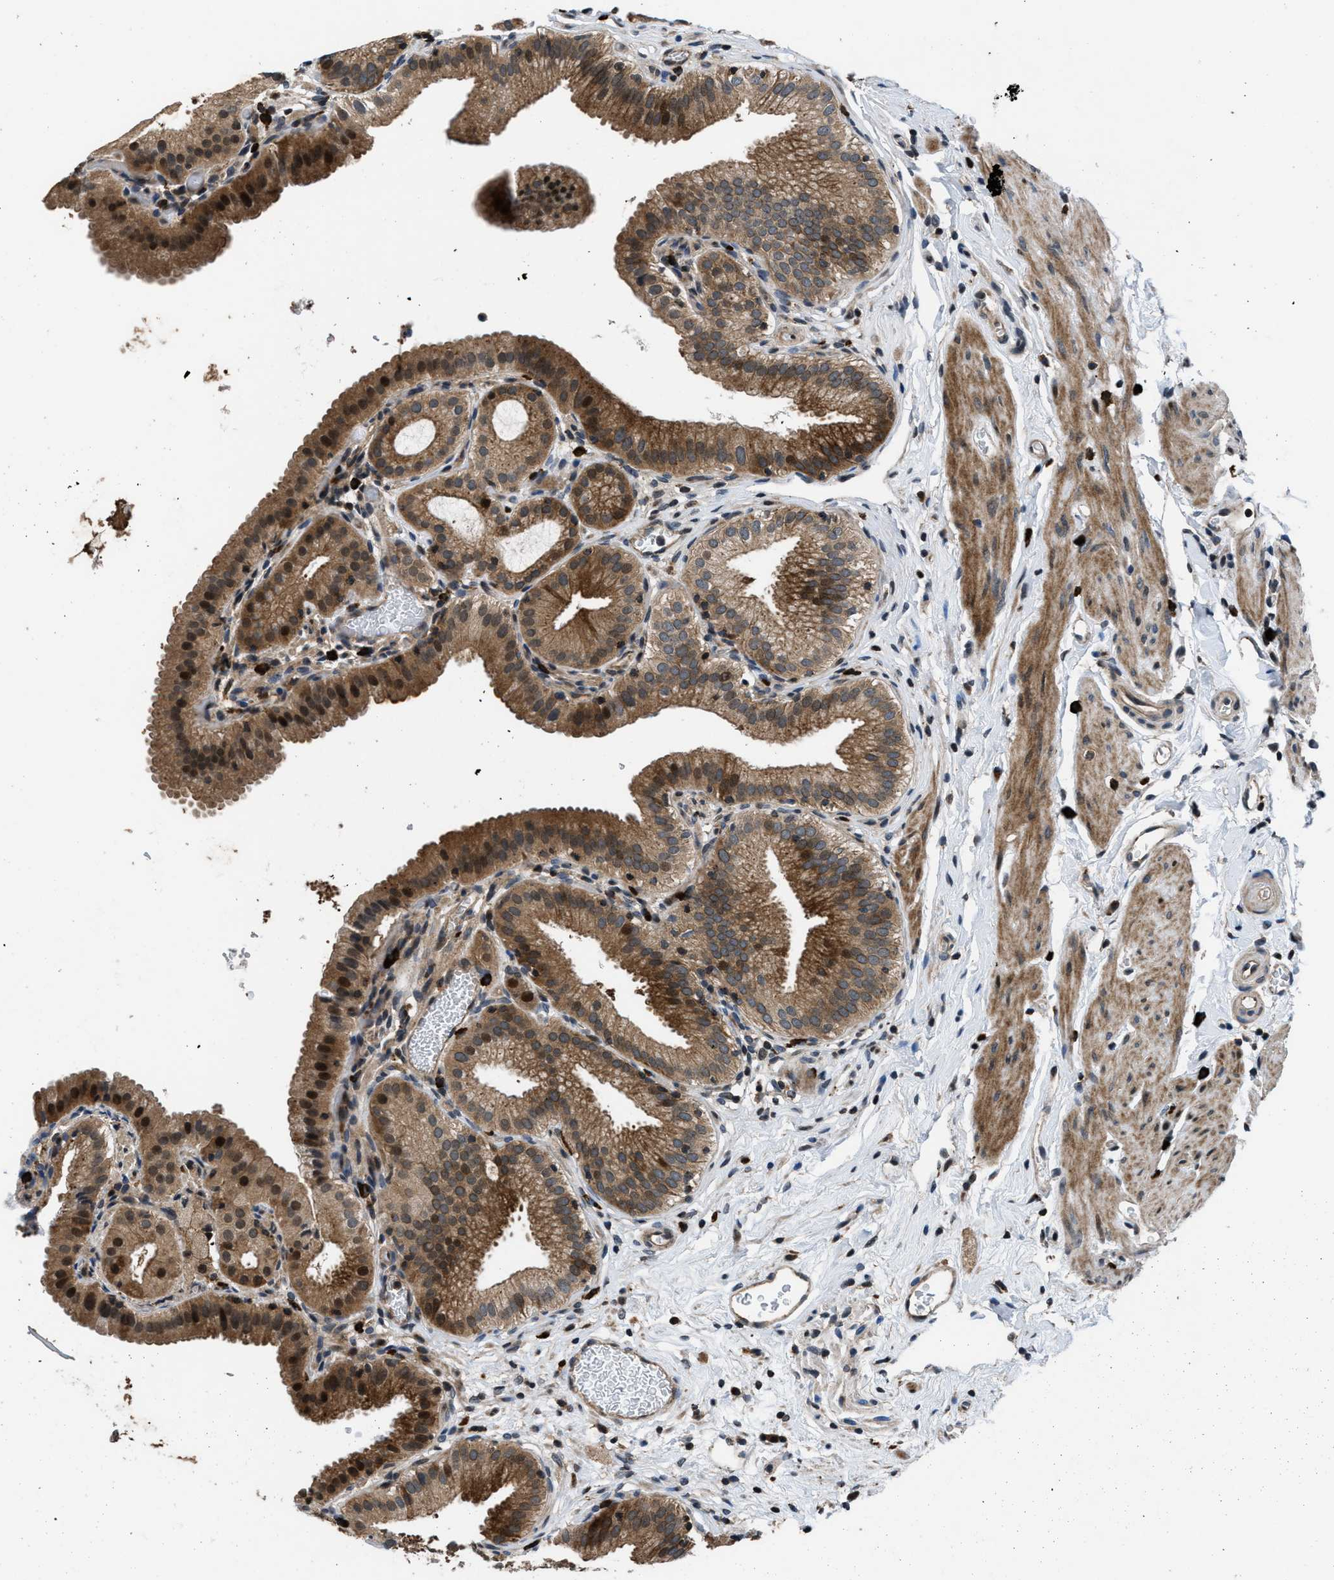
{"staining": {"intensity": "strong", "quantity": ">75%", "location": "cytoplasmic/membranous,nuclear"}, "tissue": "gallbladder", "cell_type": "Glandular cells", "image_type": "normal", "snomed": [{"axis": "morphology", "description": "Normal tissue, NOS"}, {"axis": "topography", "description": "Gallbladder"}], "caption": "Immunohistochemistry (IHC) staining of unremarkable gallbladder, which exhibits high levels of strong cytoplasmic/membranous,nuclear positivity in about >75% of glandular cells indicating strong cytoplasmic/membranous,nuclear protein expression. The staining was performed using DAB (brown) for protein detection and nuclei were counterstained in hematoxylin (blue).", "gene": "CTBS", "patient": {"sex": "male", "age": 54}}